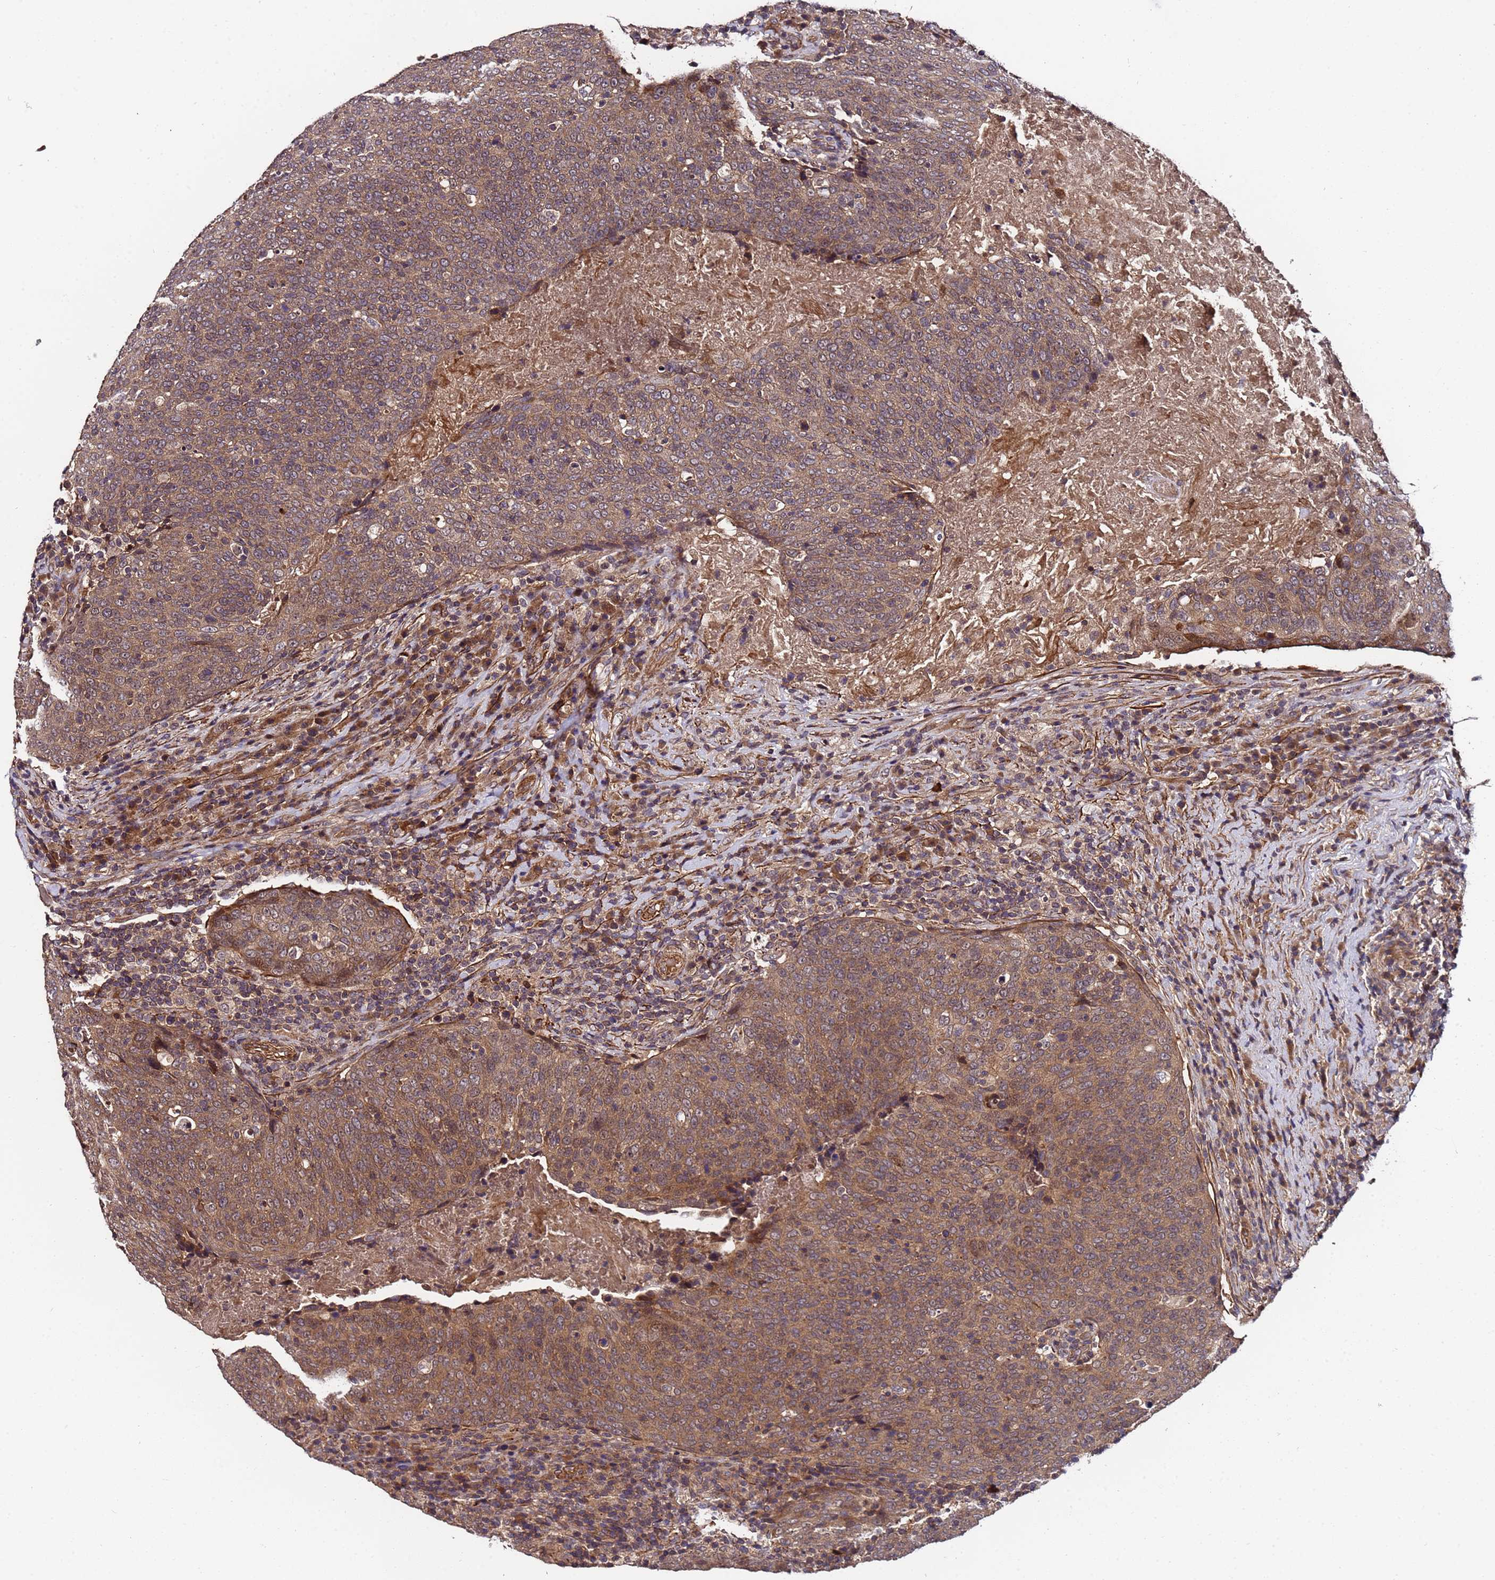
{"staining": {"intensity": "moderate", "quantity": ">75%", "location": "cytoplasmic/membranous"}, "tissue": "head and neck cancer", "cell_type": "Tumor cells", "image_type": "cancer", "snomed": [{"axis": "morphology", "description": "Squamous cell carcinoma, NOS"}, {"axis": "morphology", "description": "Squamous cell carcinoma, metastatic, NOS"}, {"axis": "topography", "description": "Lymph node"}, {"axis": "topography", "description": "Head-Neck"}], "caption": "Tumor cells reveal moderate cytoplasmic/membranous staining in approximately >75% of cells in head and neck cancer (metastatic squamous cell carcinoma).", "gene": "GSTCD", "patient": {"sex": "male", "age": 62}}